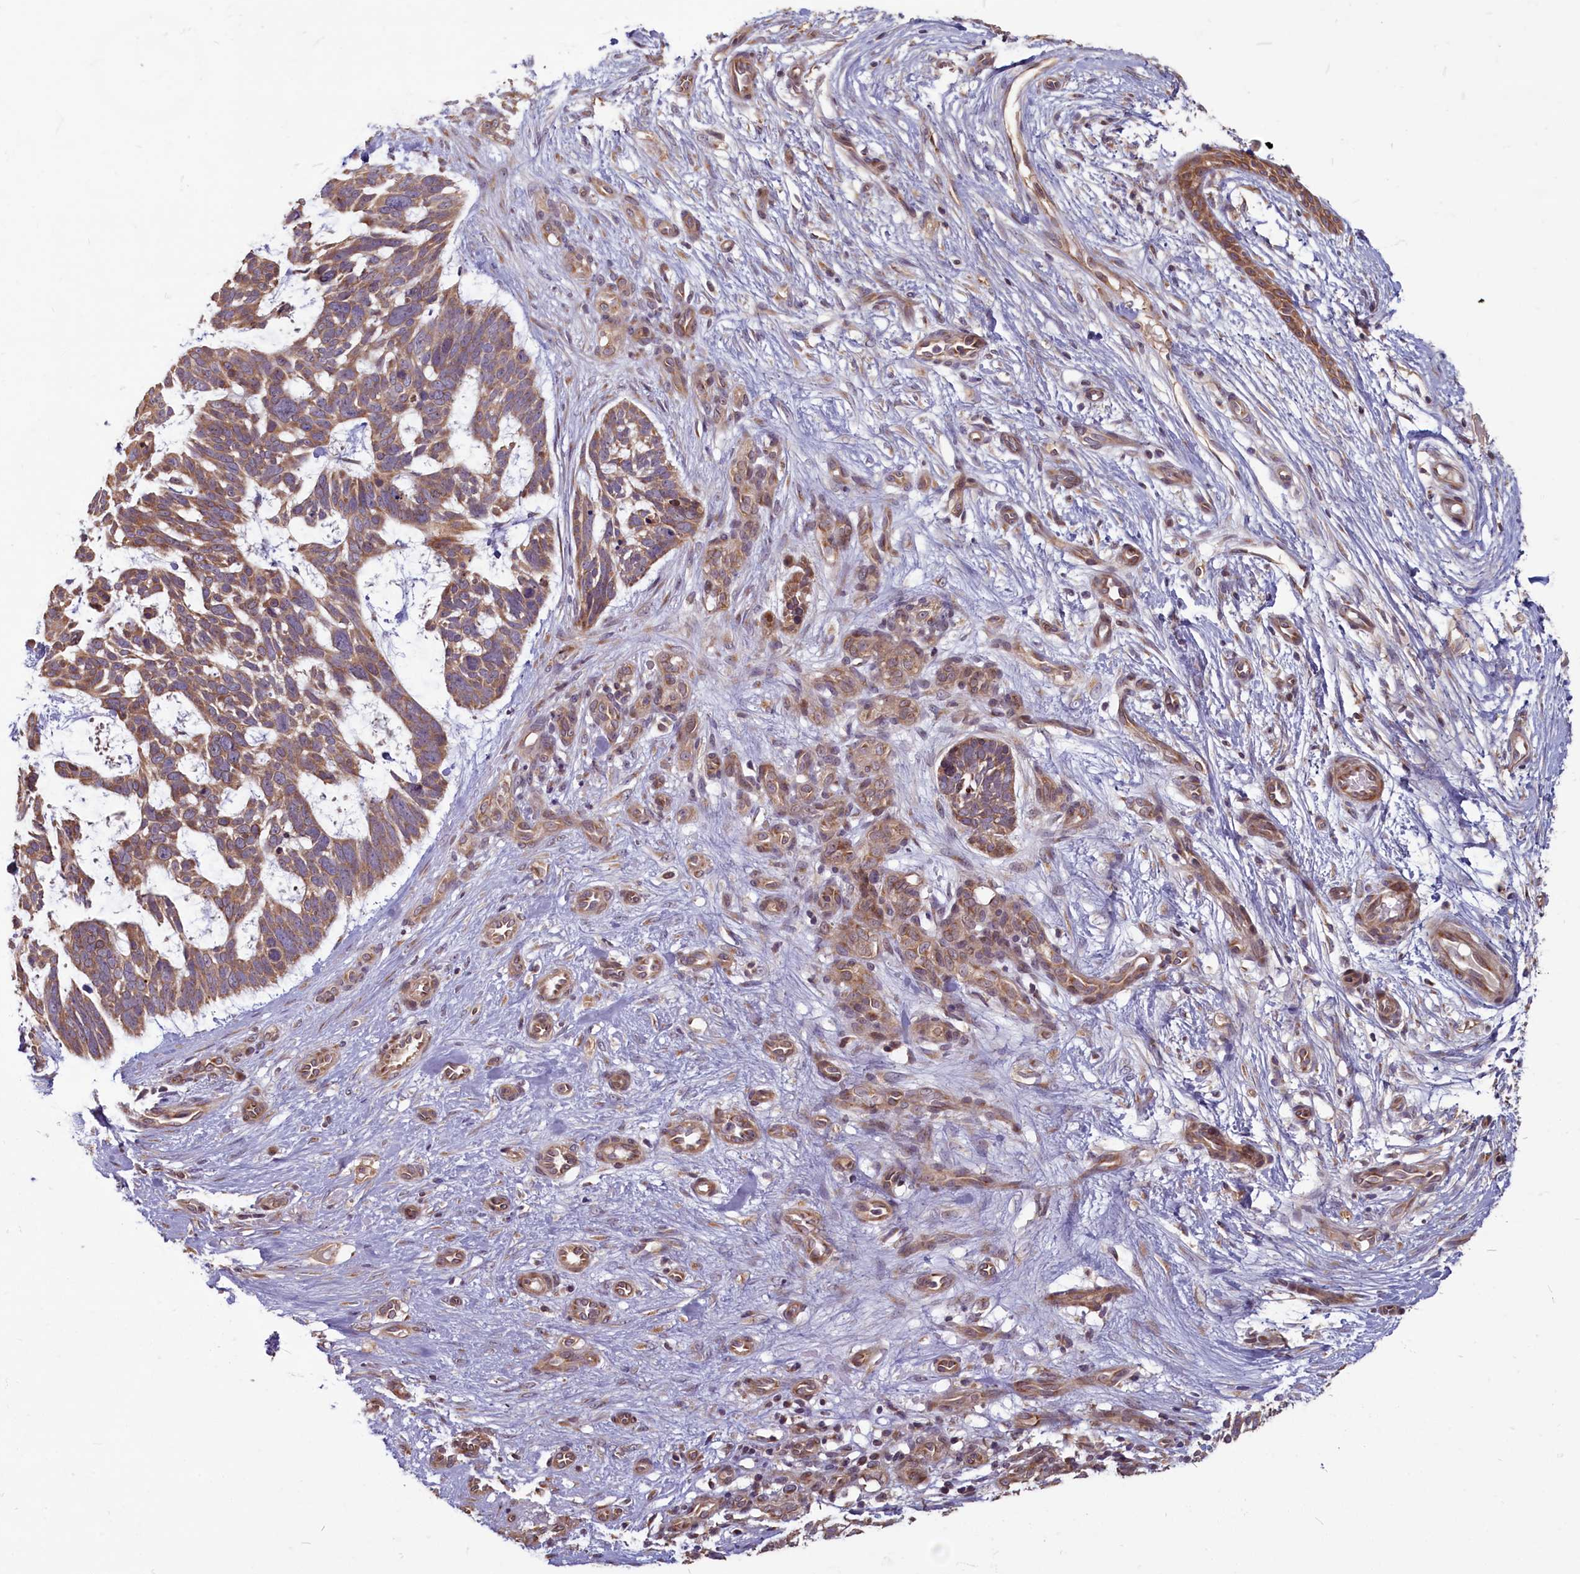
{"staining": {"intensity": "moderate", "quantity": ">75%", "location": "cytoplasmic/membranous"}, "tissue": "skin cancer", "cell_type": "Tumor cells", "image_type": "cancer", "snomed": [{"axis": "morphology", "description": "Basal cell carcinoma"}, {"axis": "topography", "description": "Skin"}], "caption": "Immunohistochemistry of skin cancer reveals medium levels of moderate cytoplasmic/membranous staining in about >75% of tumor cells.", "gene": "MYCBP", "patient": {"sex": "male", "age": 88}}